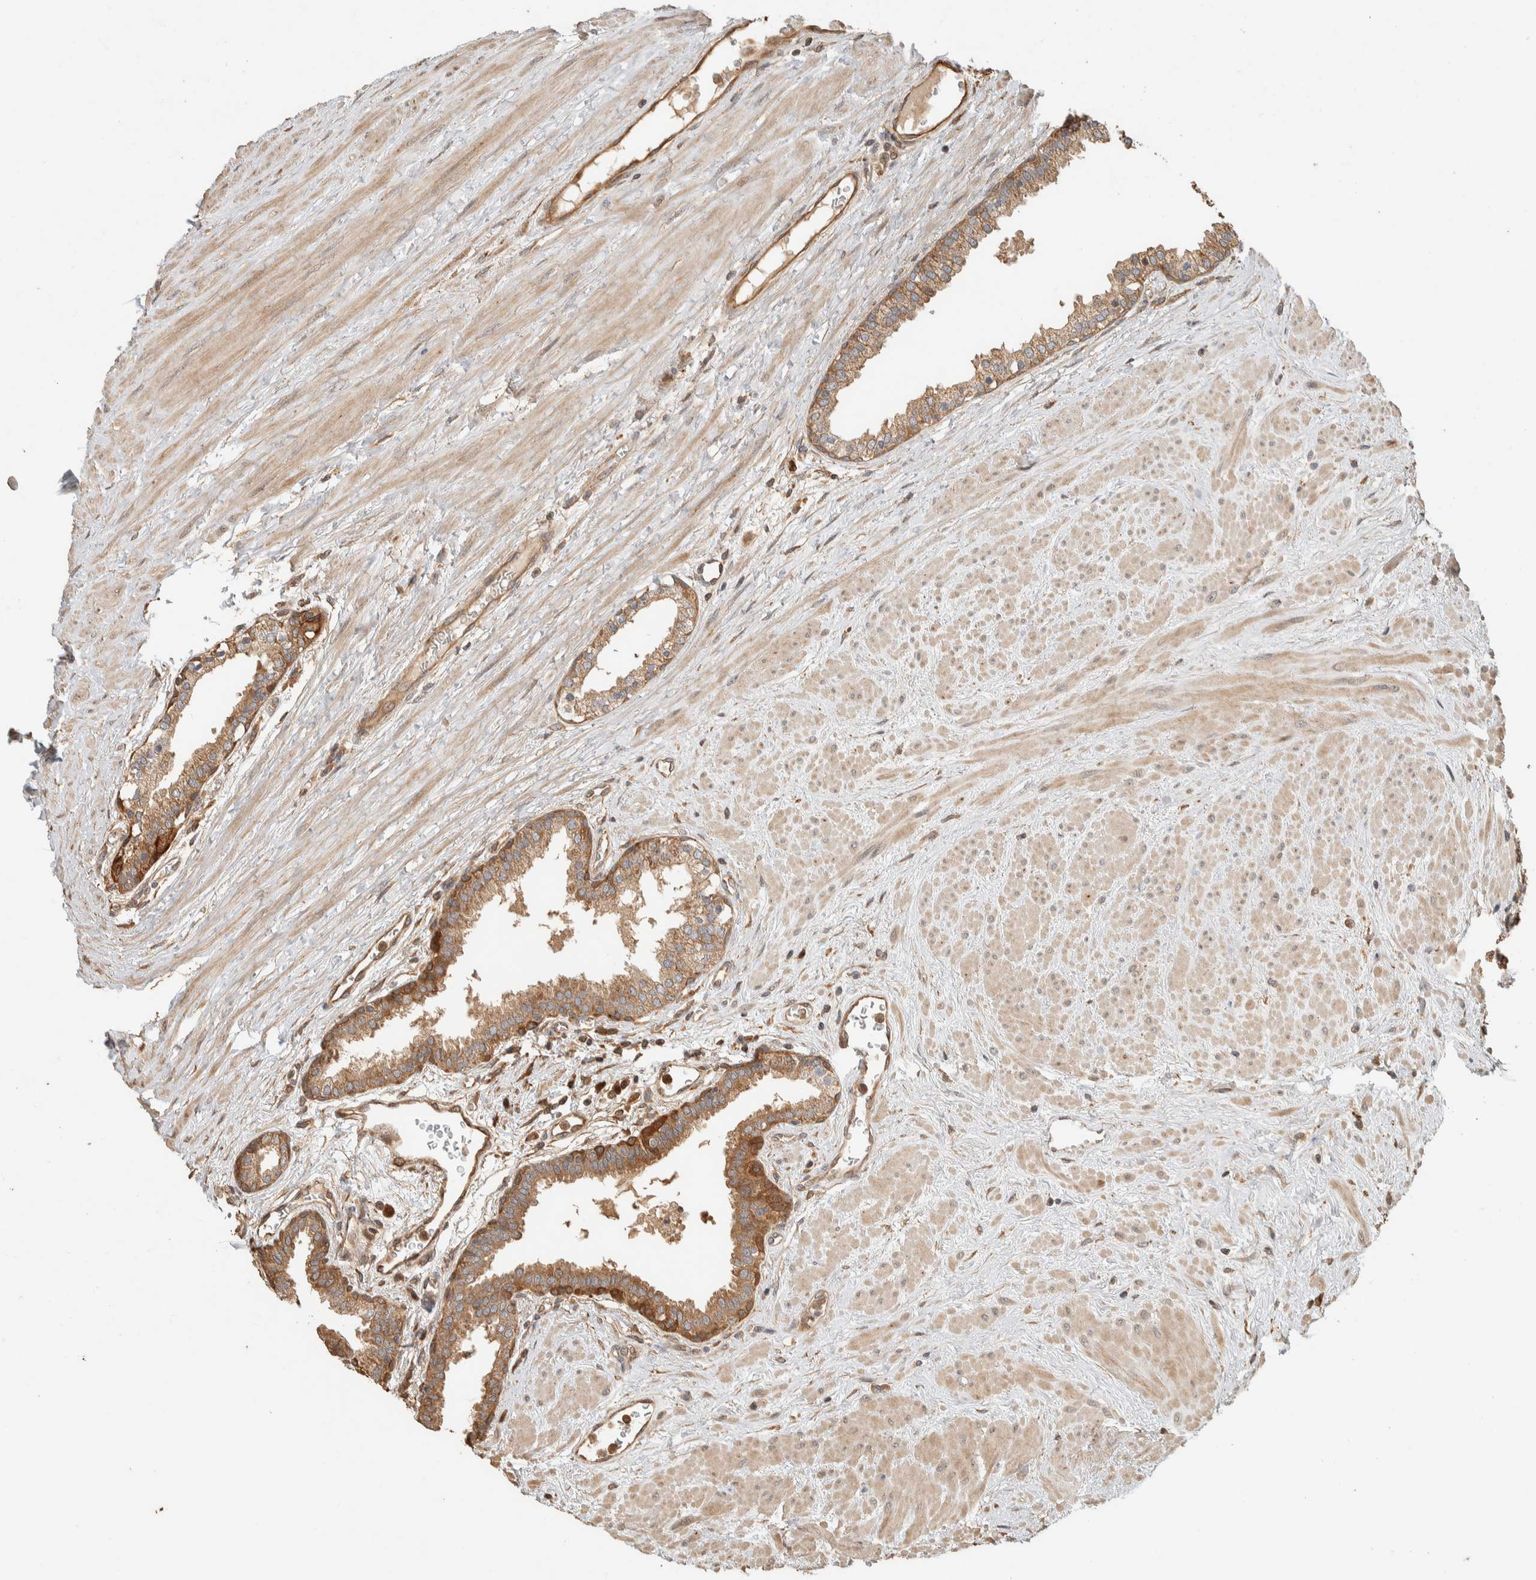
{"staining": {"intensity": "moderate", "quantity": ">75%", "location": "cytoplasmic/membranous"}, "tissue": "prostate", "cell_type": "Glandular cells", "image_type": "normal", "snomed": [{"axis": "morphology", "description": "Normal tissue, NOS"}, {"axis": "topography", "description": "Prostate"}], "caption": "Prostate stained with DAB immunohistochemistry reveals medium levels of moderate cytoplasmic/membranous expression in about >75% of glandular cells. The protein is stained brown, and the nuclei are stained in blue (DAB IHC with brightfield microscopy, high magnification).", "gene": "EXOC7", "patient": {"sex": "male", "age": 51}}